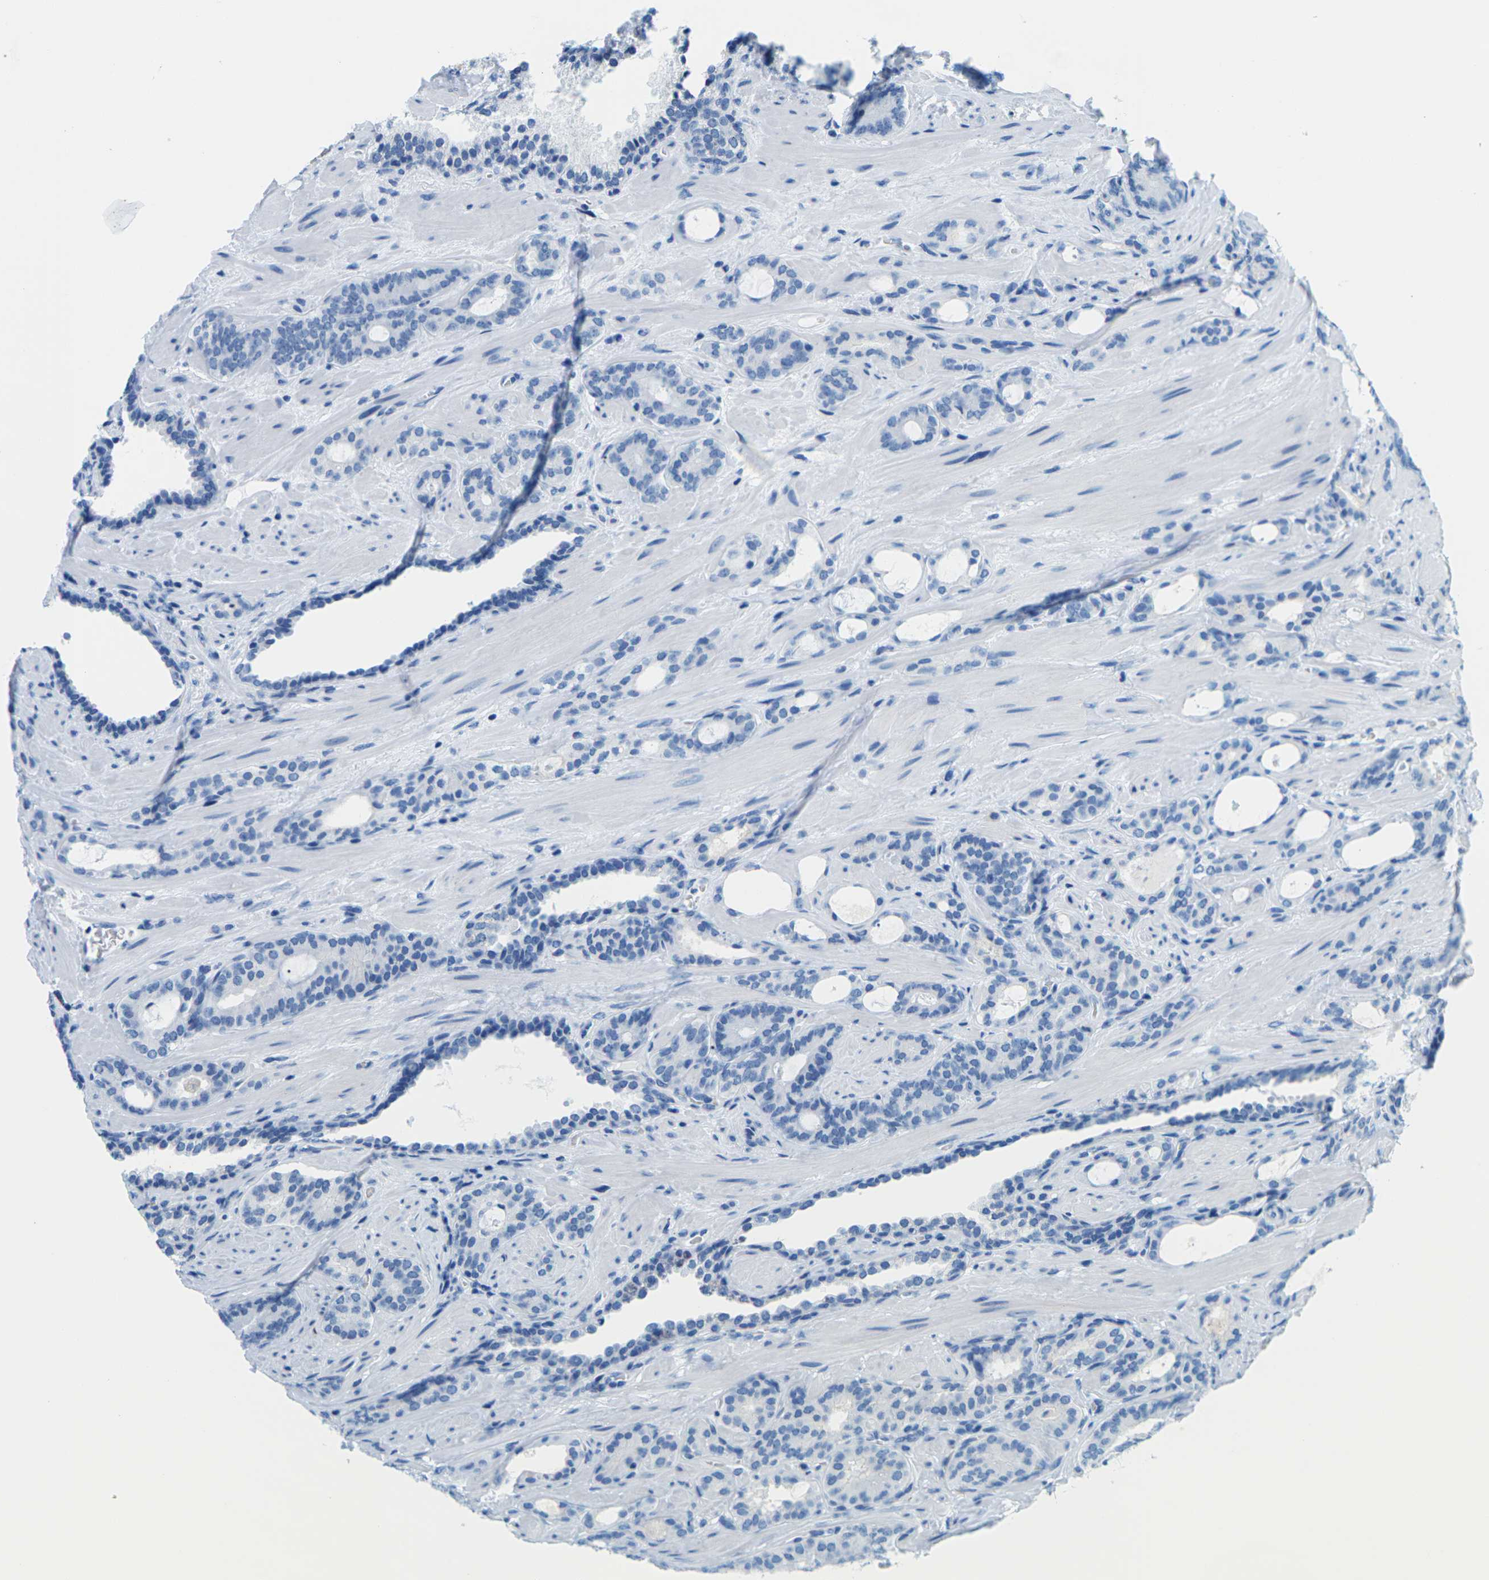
{"staining": {"intensity": "negative", "quantity": "none", "location": "none"}, "tissue": "prostate cancer", "cell_type": "Tumor cells", "image_type": "cancer", "snomed": [{"axis": "morphology", "description": "Adenocarcinoma, Low grade"}, {"axis": "topography", "description": "Prostate"}], "caption": "Tumor cells are negative for protein expression in human prostate cancer (low-grade adenocarcinoma).", "gene": "SLC12A1", "patient": {"sex": "male", "age": 63}}